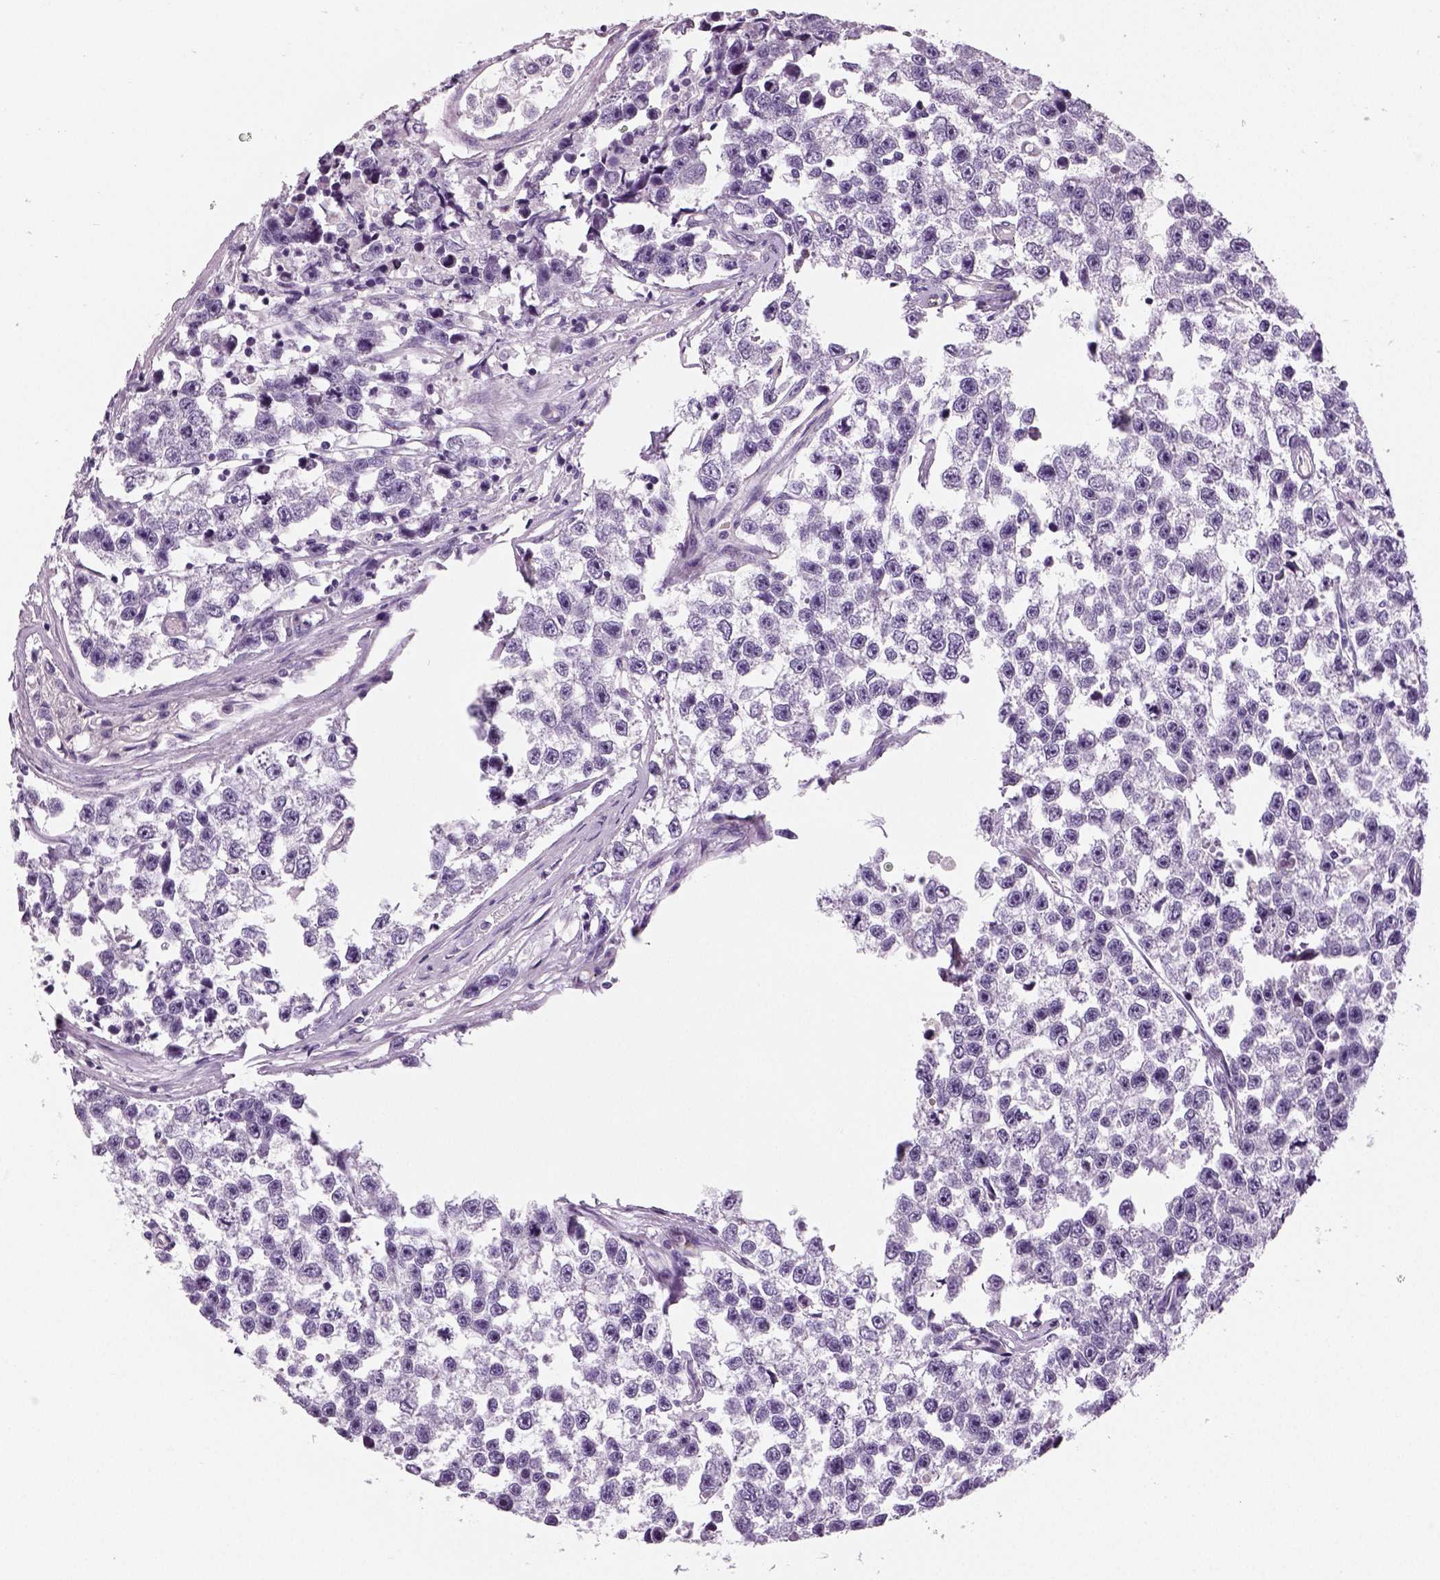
{"staining": {"intensity": "negative", "quantity": "none", "location": "none"}, "tissue": "testis cancer", "cell_type": "Tumor cells", "image_type": "cancer", "snomed": [{"axis": "morphology", "description": "Seminoma, NOS"}, {"axis": "topography", "description": "Testis"}], "caption": "Protein analysis of testis cancer (seminoma) exhibits no significant expression in tumor cells.", "gene": "TSPAN7", "patient": {"sex": "male", "age": 26}}